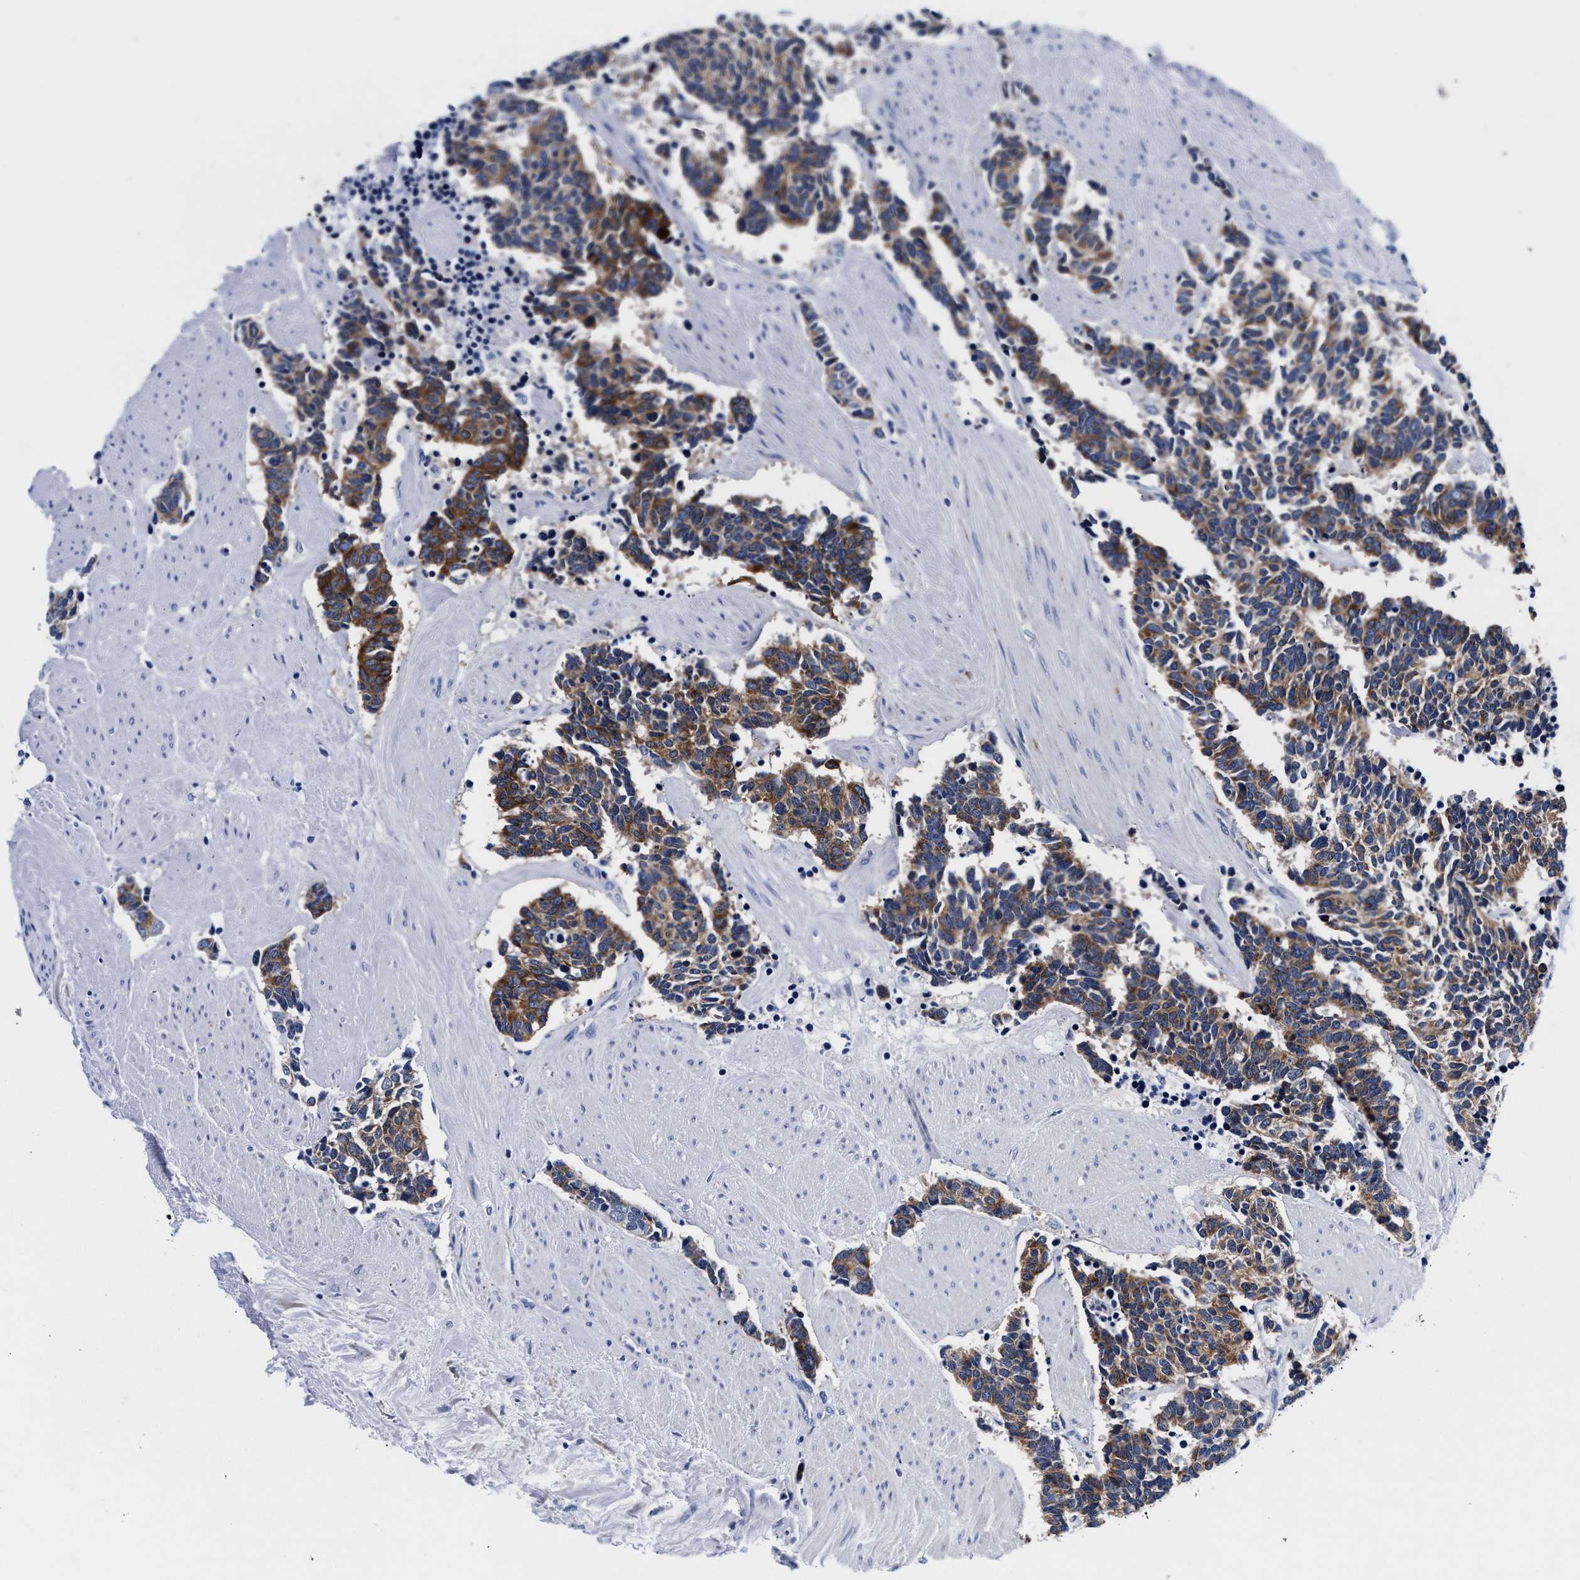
{"staining": {"intensity": "strong", "quantity": ">75%", "location": "cytoplasmic/membranous"}, "tissue": "carcinoid", "cell_type": "Tumor cells", "image_type": "cancer", "snomed": [{"axis": "morphology", "description": "Carcinoma, NOS"}, {"axis": "morphology", "description": "Carcinoid, malignant, NOS"}, {"axis": "topography", "description": "Urinary bladder"}], "caption": "There is high levels of strong cytoplasmic/membranous expression in tumor cells of carcinoma, as demonstrated by immunohistochemical staining (brown color).", "gene": "RAB3B", "patient": {"sex": "male", "age": 57}}